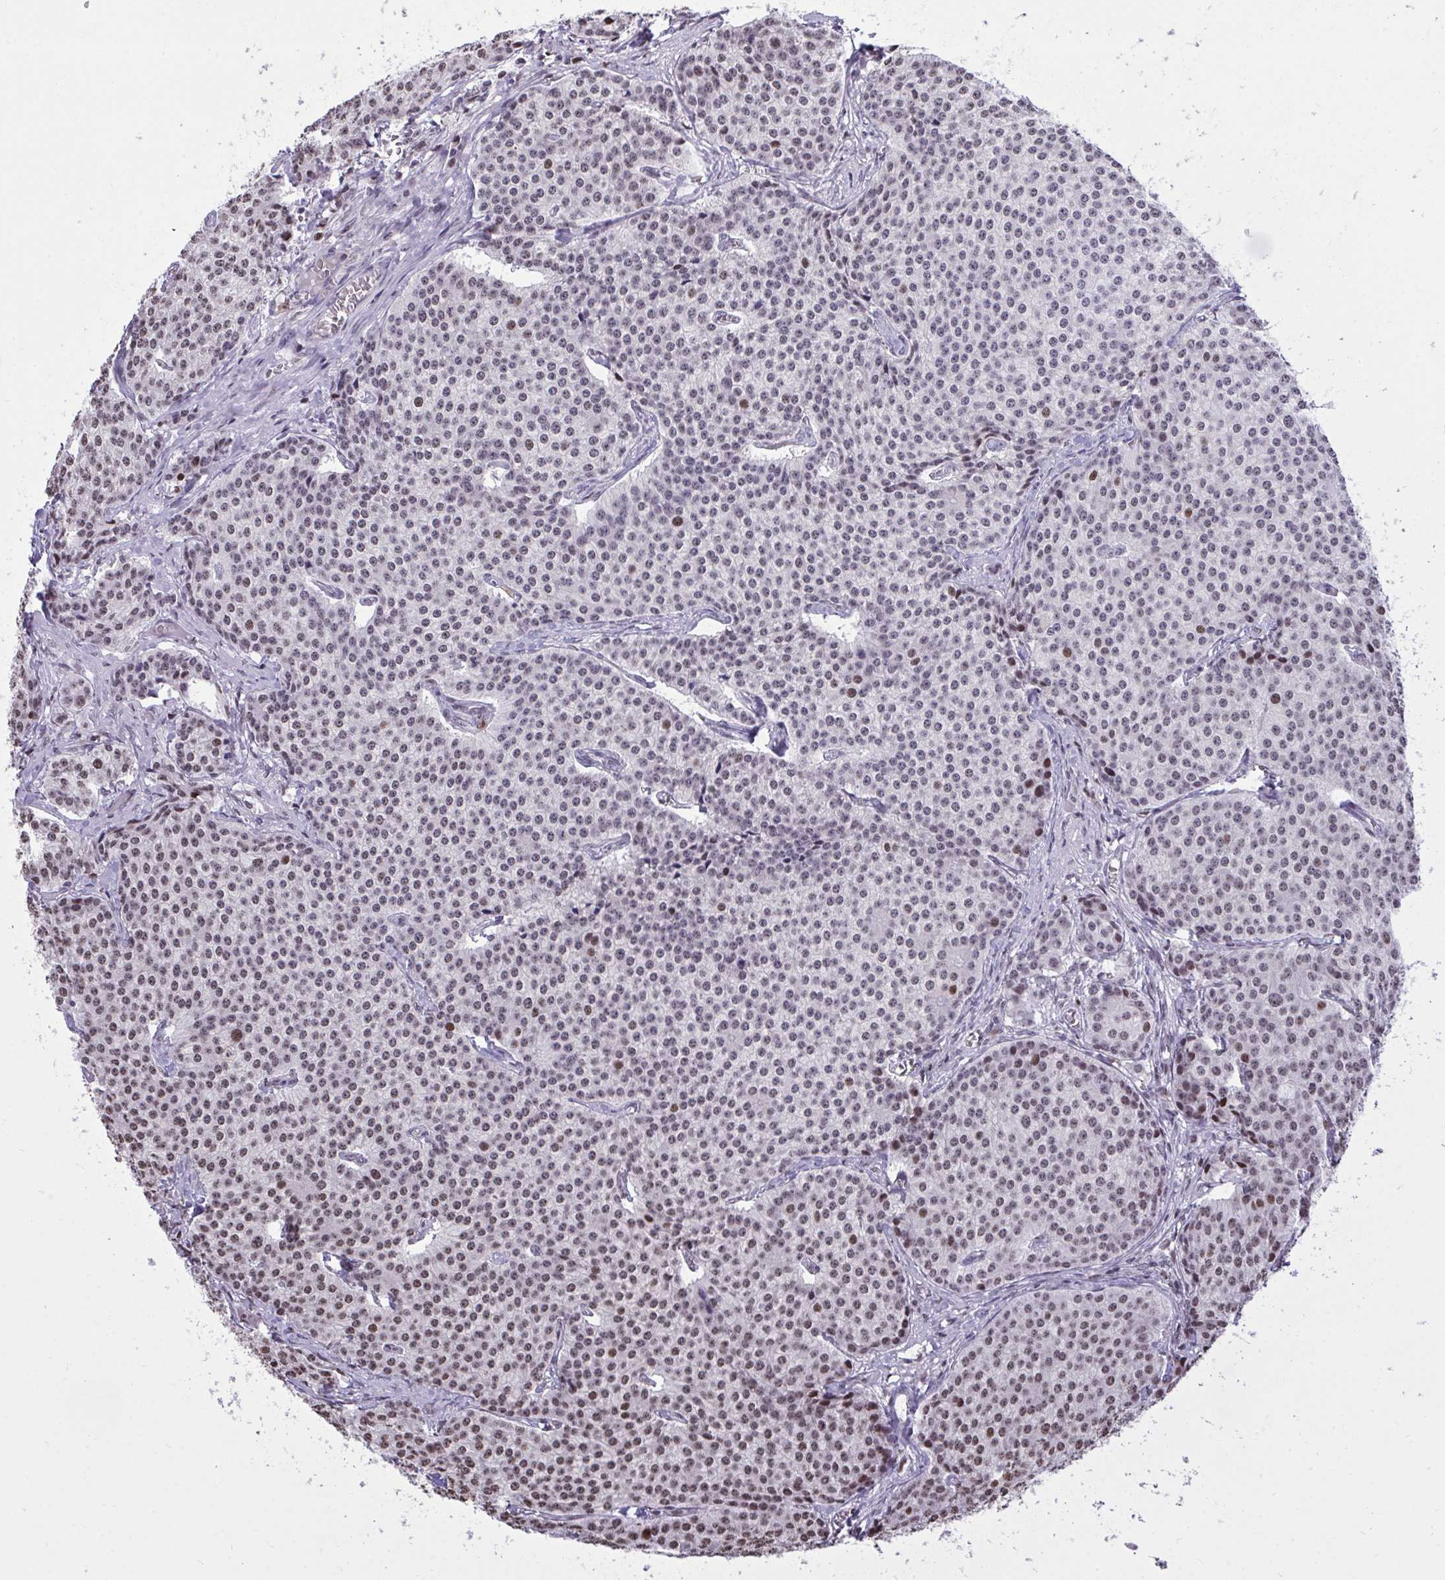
{"staining": {"intensity": "moderate", "quantity": "25%-75%", "location": "nuclear"}, "tissue": "carcinoid", "cell_type": "Tumor cells", "image_type": "cancer", "snomed": [{"axis": "morphology", "description": "Carcinoid, malignant, NOS"}, {"axis": "topography", "description": "Small intestine"}], "caption": "A histopathology image of carcinoid (malignant) stained for a protein exhibits moderate nuclear brown staining in tumor cells. (brown staining indicates protein expression, while blue staining denotes nuclei).", "gene": "C1QL2", "patient": {"sex": "female", "age": 64}}